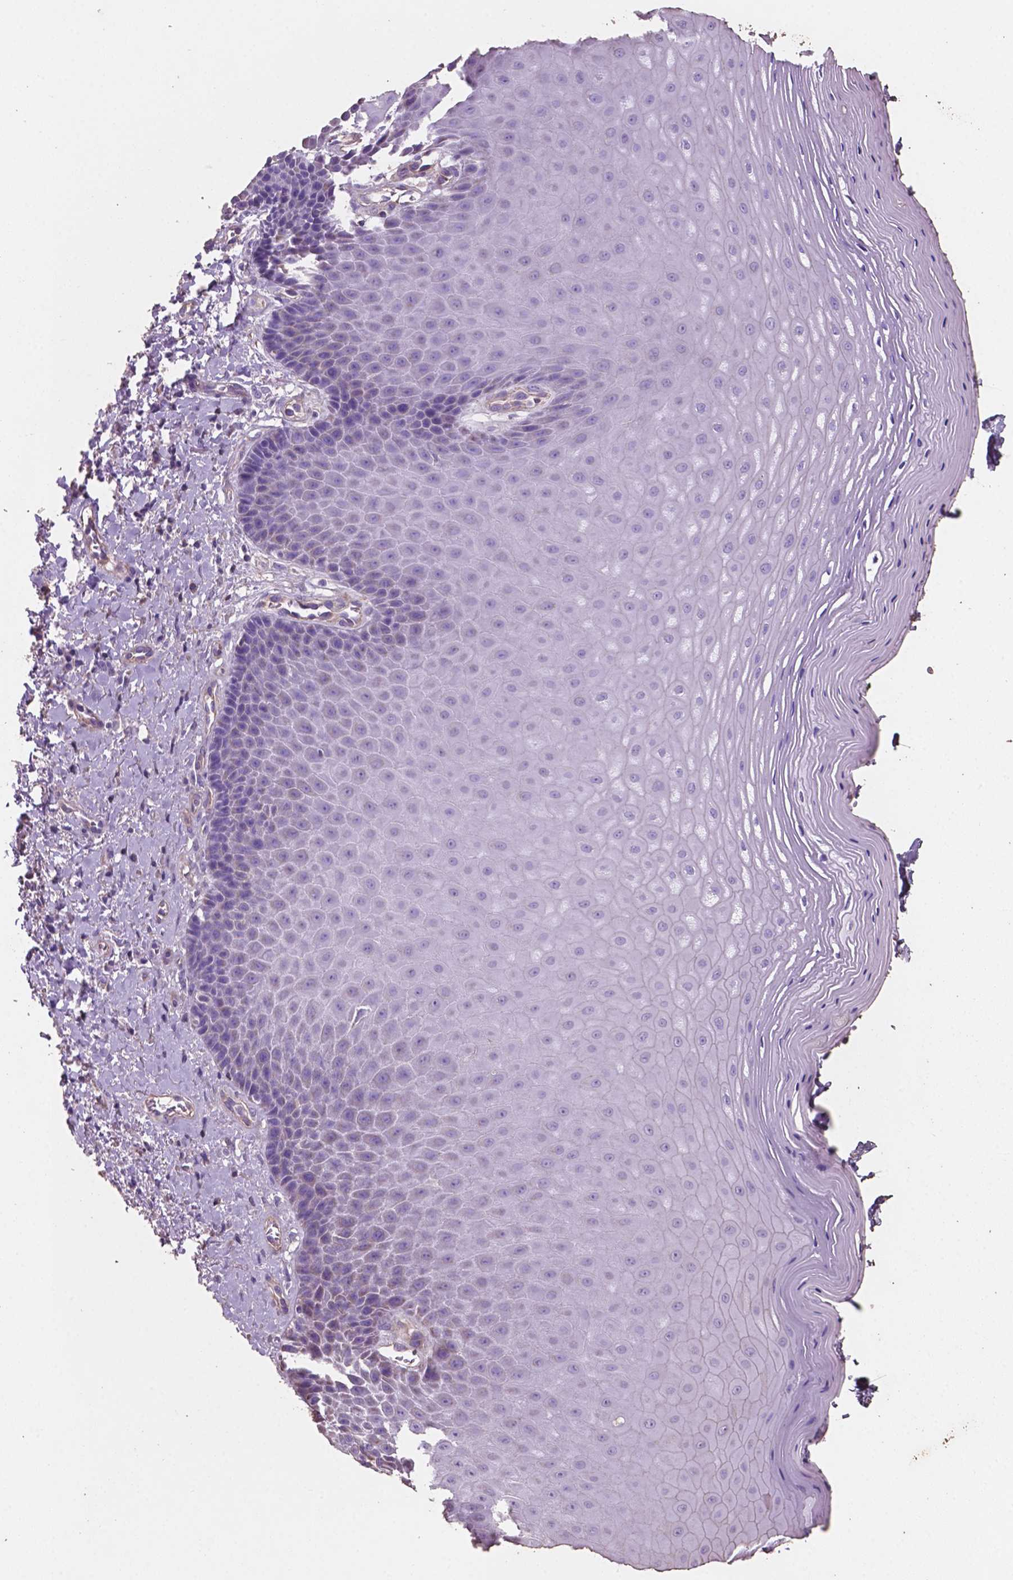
{"staining": {"intensity": "negative", "quantity": "none", "location": "none"}, "tissue": "vagina", "cell_type": "Squamous epithelial cells", "image_type": "normal", "snomed": [{"axis": "morphology", "description": "Normal tissue, NOS"}, {"axis": "topography", "description": "Vagina"}], "caption": "The micrograph demonstrates no staining of squamous epithelial cells in normal vagina. (Stains: DAB immunohistochemistry with hematoxylin counter stain, Microscopy: brightfield microscopy at high magnification).", "gene": "COMMD4", "patient": {"sex": "female", "age": 83}}